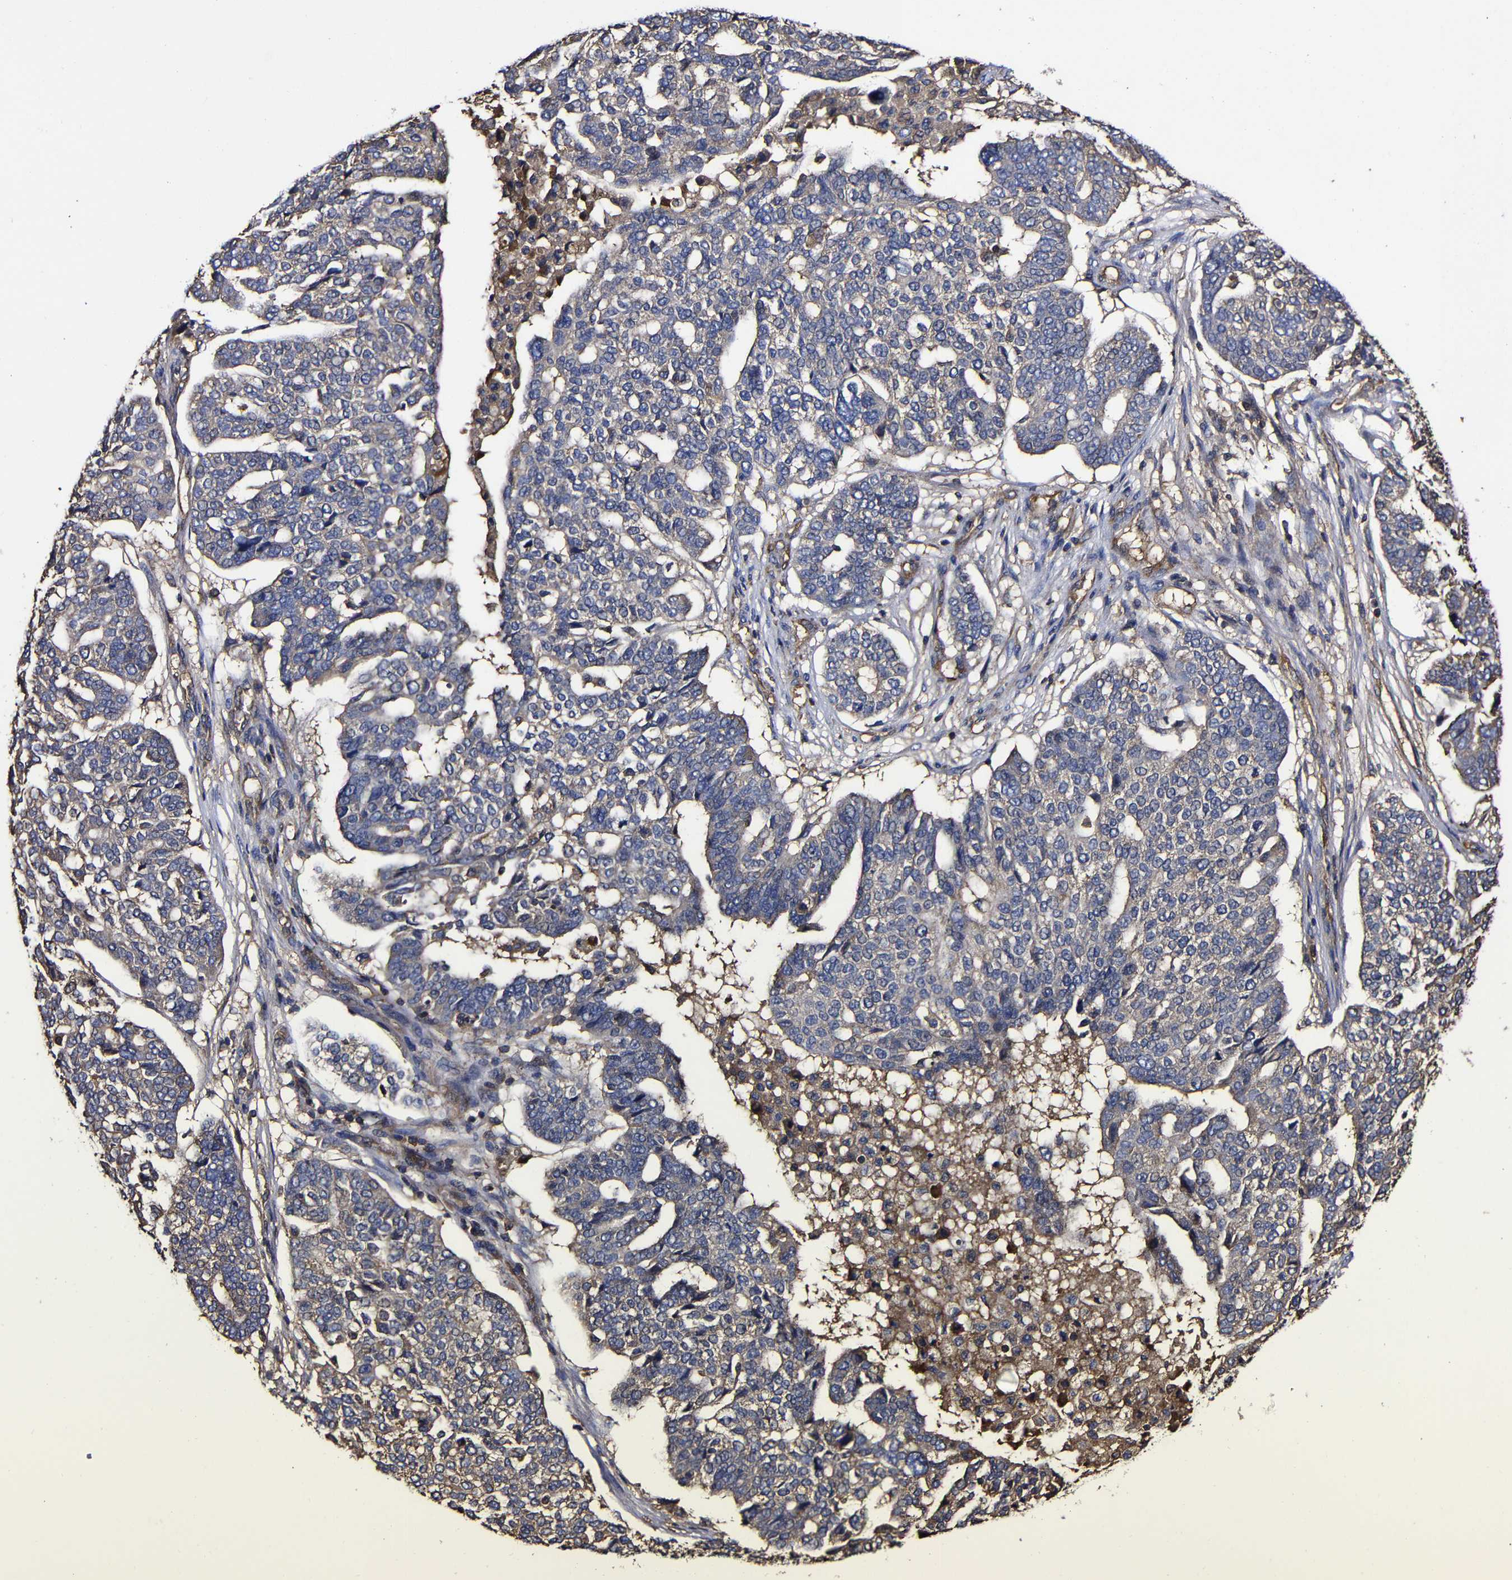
{"staining": {"intensity": "weak", "quantity": "25%-75%", "location": "cytoplasmic/membranous"}, "tissue": "ovarian cancer", "cell_type": "Tumor cells", "image_type": "cancer", "snomed": [{"axis": "morphology", "description": "Cystadenocarcinoma, serous, NOS"}, {"axis": "topography", "description": "Ovary"}], "caption": "Weak cytoplasmic/membranous expression is appreciated in approximately 25%-75% of tumor cells in ovarian serous cystadenocarcinoma. The protein is shown in brown color, while the nuclei are stained blue.", "gene": "MSN", "patient": {"sex": "female", "age": 59}}